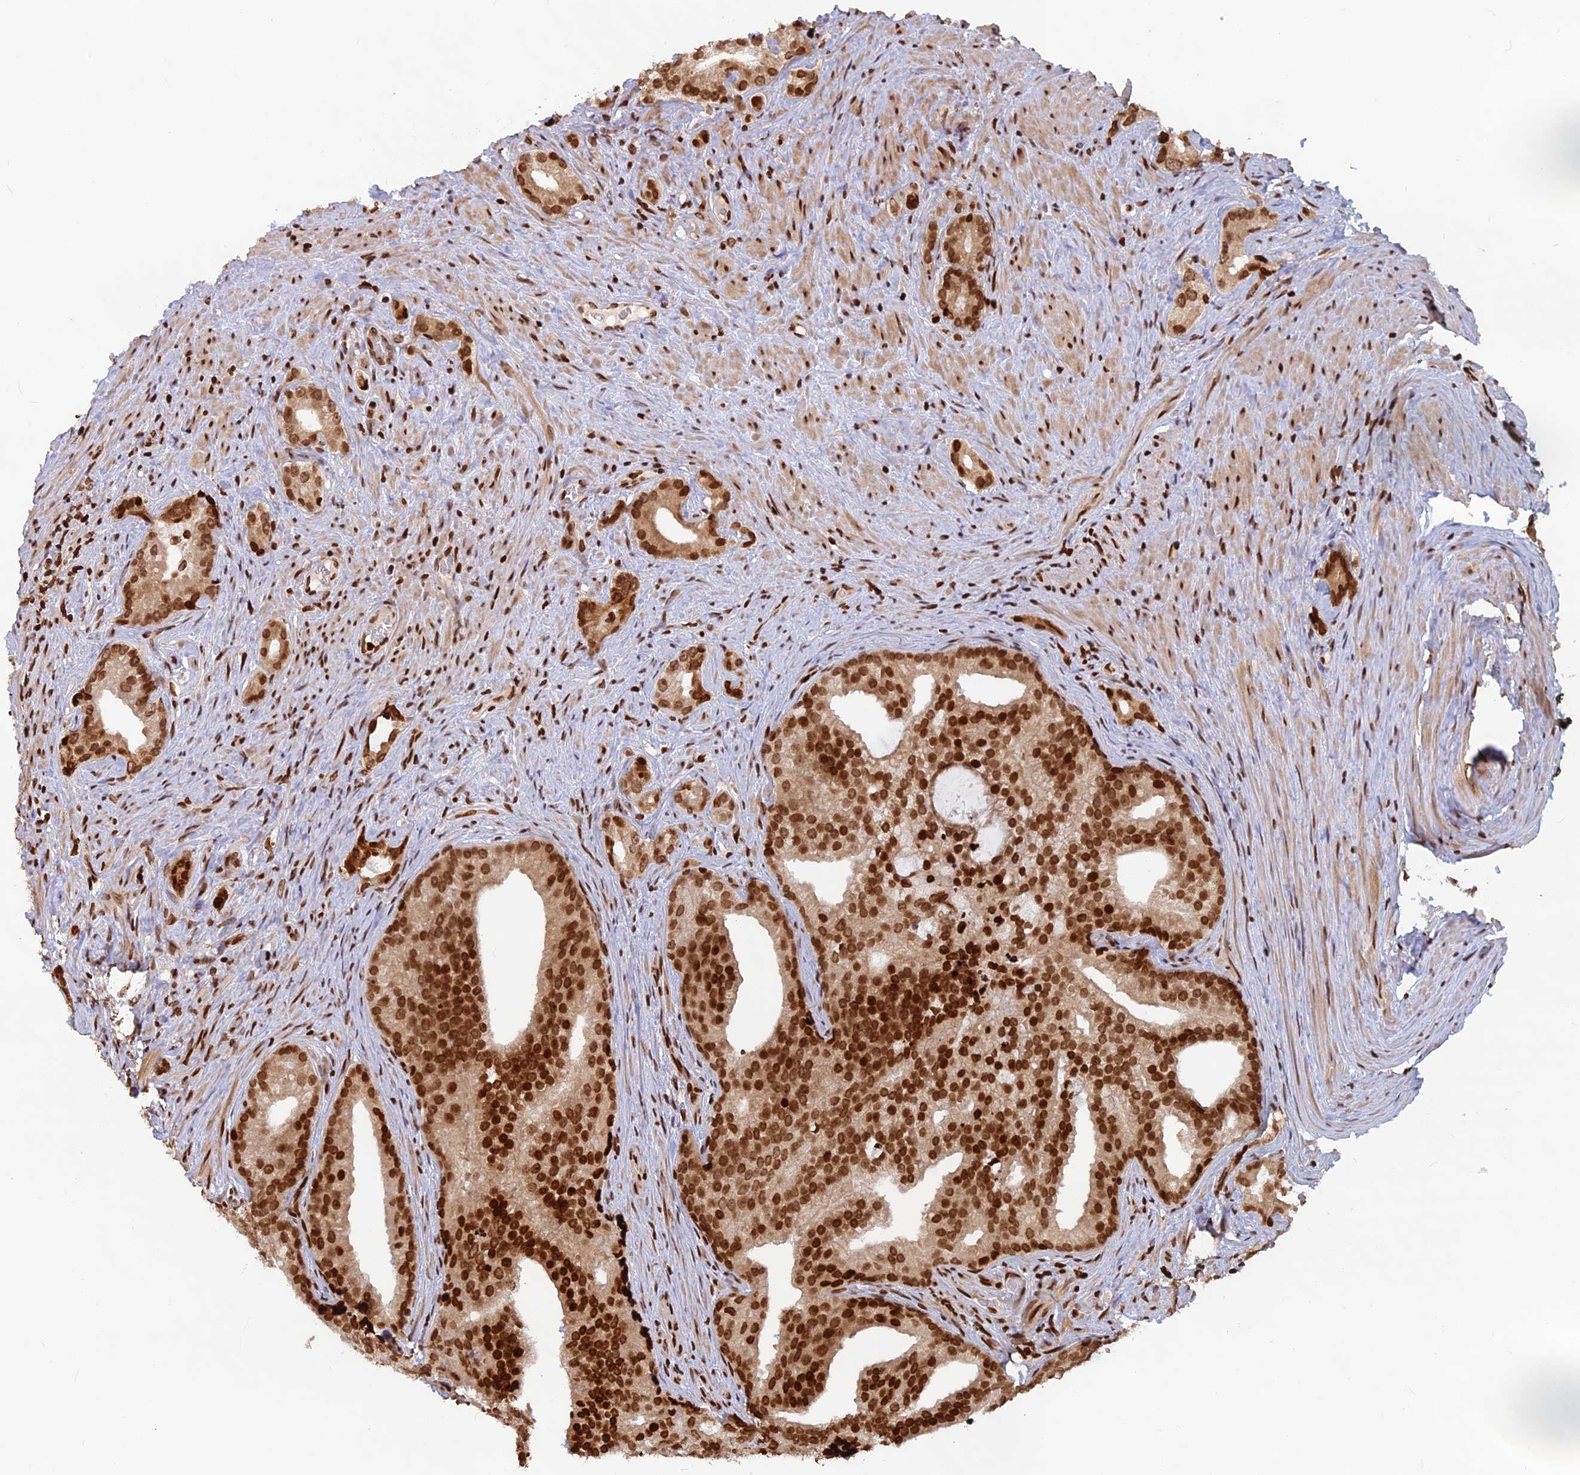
{"staining": {"intensity": "strong", "quantity": ">75%", "location": "nuclear"}, "tissue": "prostate cancer", "cell_type": "Tumor cells", "image_type": "cancer", "snomed": [{"axis": "morphology", "description": "Adenocarcinoma, Low grade"}, {"axis": "topography", "description": "Prostate"}], "caption": "Immunohistochemical staining of prostate low-grade adenocarcinoma shows high levels of strong nuclear protein expression in approximately >75% of tumor cells. The protein of interest is shown in brown color, while the nuclei are stained blue.", "gene": "TET2", "patient": {"sex": "male", "age": 71}}